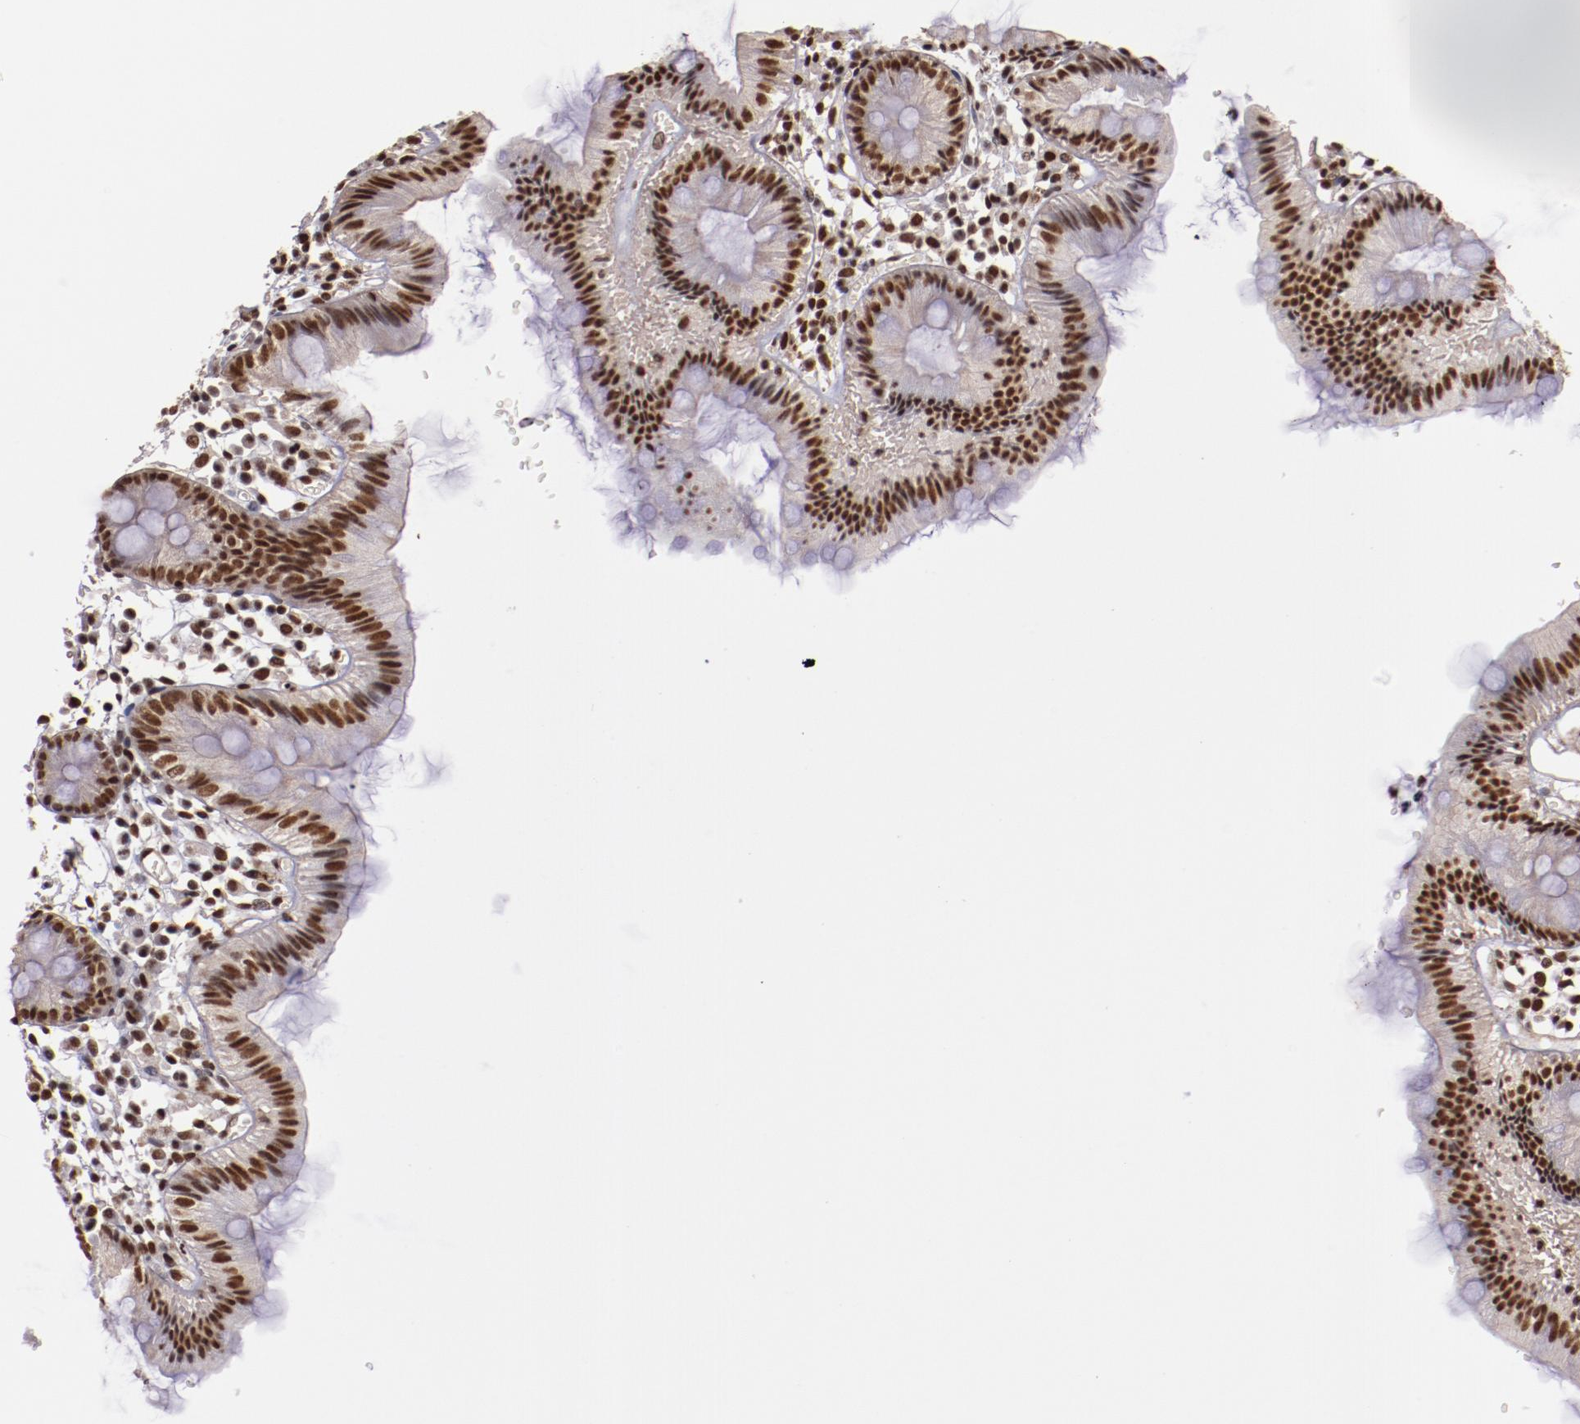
{"staining": {"intensity": "strong", "quantity": ">75%", "location": "nuclear"}, "tissue": "colon", "cell_type": "Endothelial cells", "image_type": "normal", "snomed": [{"axis": "morphology", "description": "Normal tissue, NOS"}, {"axis": "topography", "description": "Colon"}], "caption": "Immunohistochemical staining of benign human colon exhibits >75% levels of strong nuclear protein staining in about >75% of endothelial cells.", "gene": "STAG2", "patient": {"sex": "male", "age": 14}}